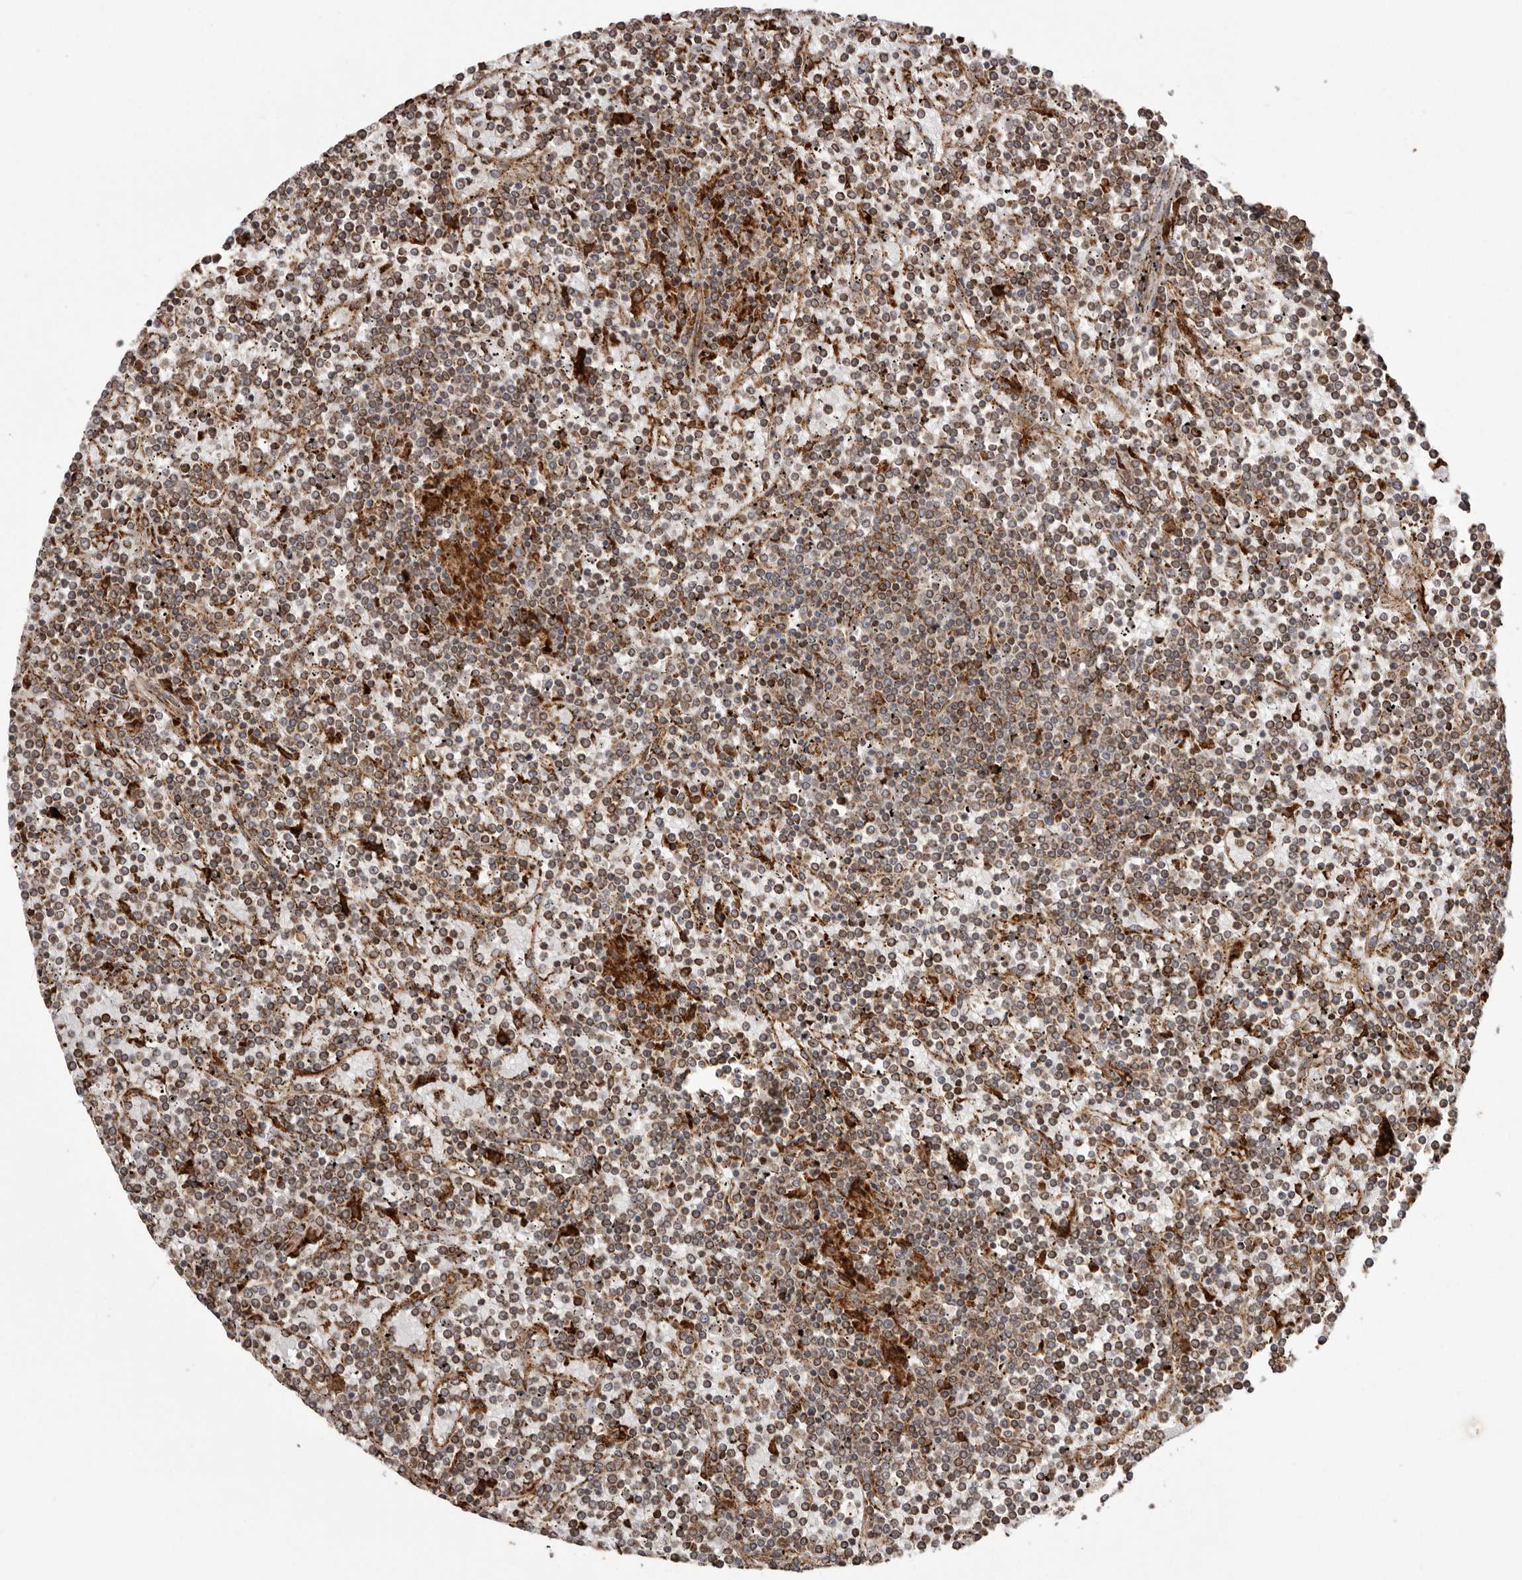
{"staining": {"intensity": "moderate", "quantity": ">75%", "location": "cytoplasmic/membranous"}, "tissue": "lymphoma", "cell_type": "Tumor cells", "image_type": "cancer", "snomed": [{"axis": "morphology", "description": "Malignant lymphoma, non-Hodgkin's type, Low grade"}, {"axis": "topography", "description": "Spleen"}], "caption": "Tumor cells show moderate cytoplasmic/membranous positivity in about >75% of cells in malignant lymphoma, non-Hodgkin's type (low-grade).", "gene": "NUP43", "patient": {"sex": "female", "age": 19}}